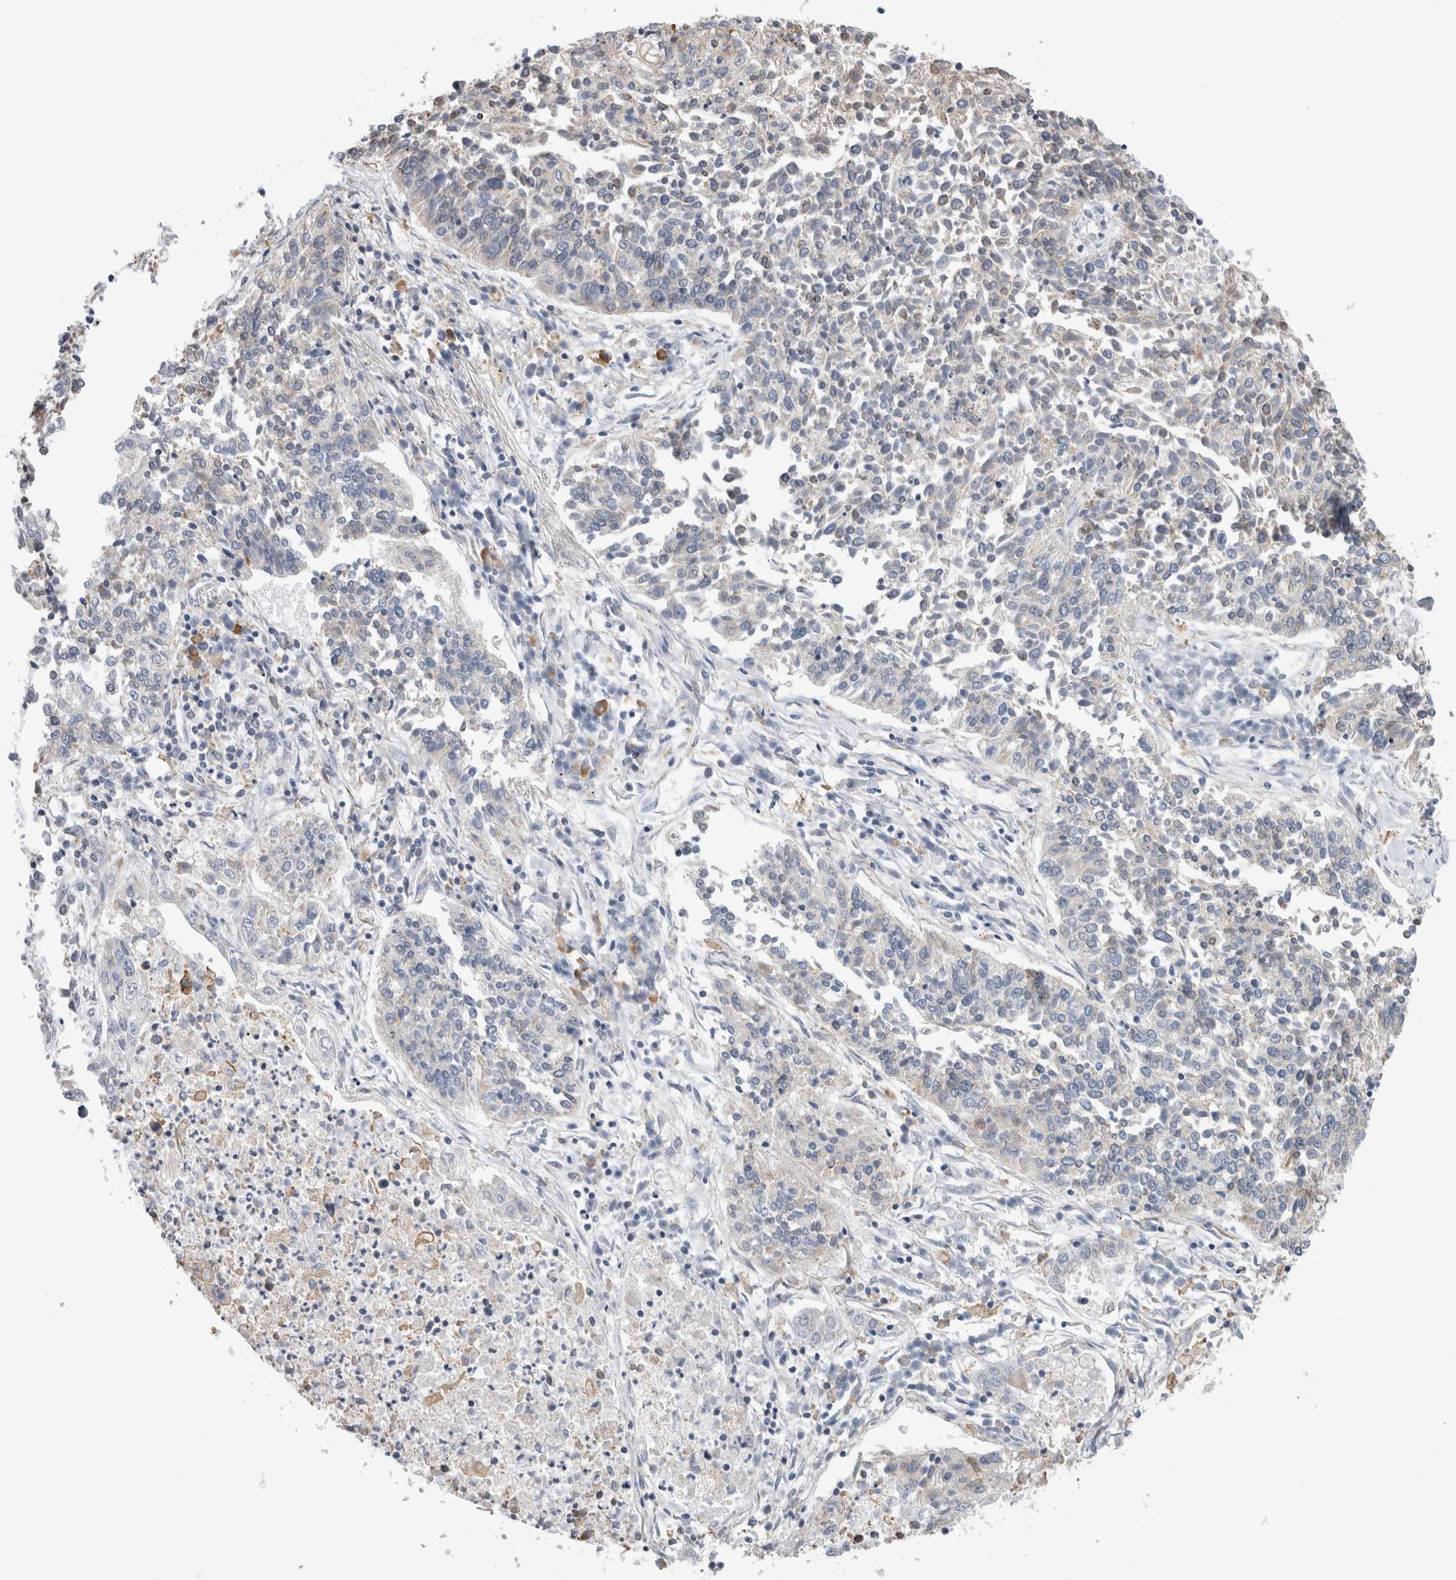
{"staining": {"intensity": "negative", "quantity": "none", "location": "none"}, "tissue": "lung cancer", "cell_type": "Tumor cells", "image_type": "cancer", "snomed": [{"axis": "morphology", "description": "Normal tissue, NOS"}, {"axis": "morphology", "description": "Squamous cell carcinoma, NOS"}, {"axis": "topography", "description": "Lymph node"}, {"axis": "topography", "description": "Cartilage tissue"}, {"axis": "topography", "description": "Bronchus"}, {"axis": "topography", "description": "Lung"}, {"axis": "topography", "description": "Peripheral nerve tissue"}], "caption": "The immunohistochemistry (IHC) micrograph has no significant positivity in tumor cells of squamous cell carcinoma (lung) tissue.", "gene": "SMAP2", "patient": {"sex": "female", "age": 49}}